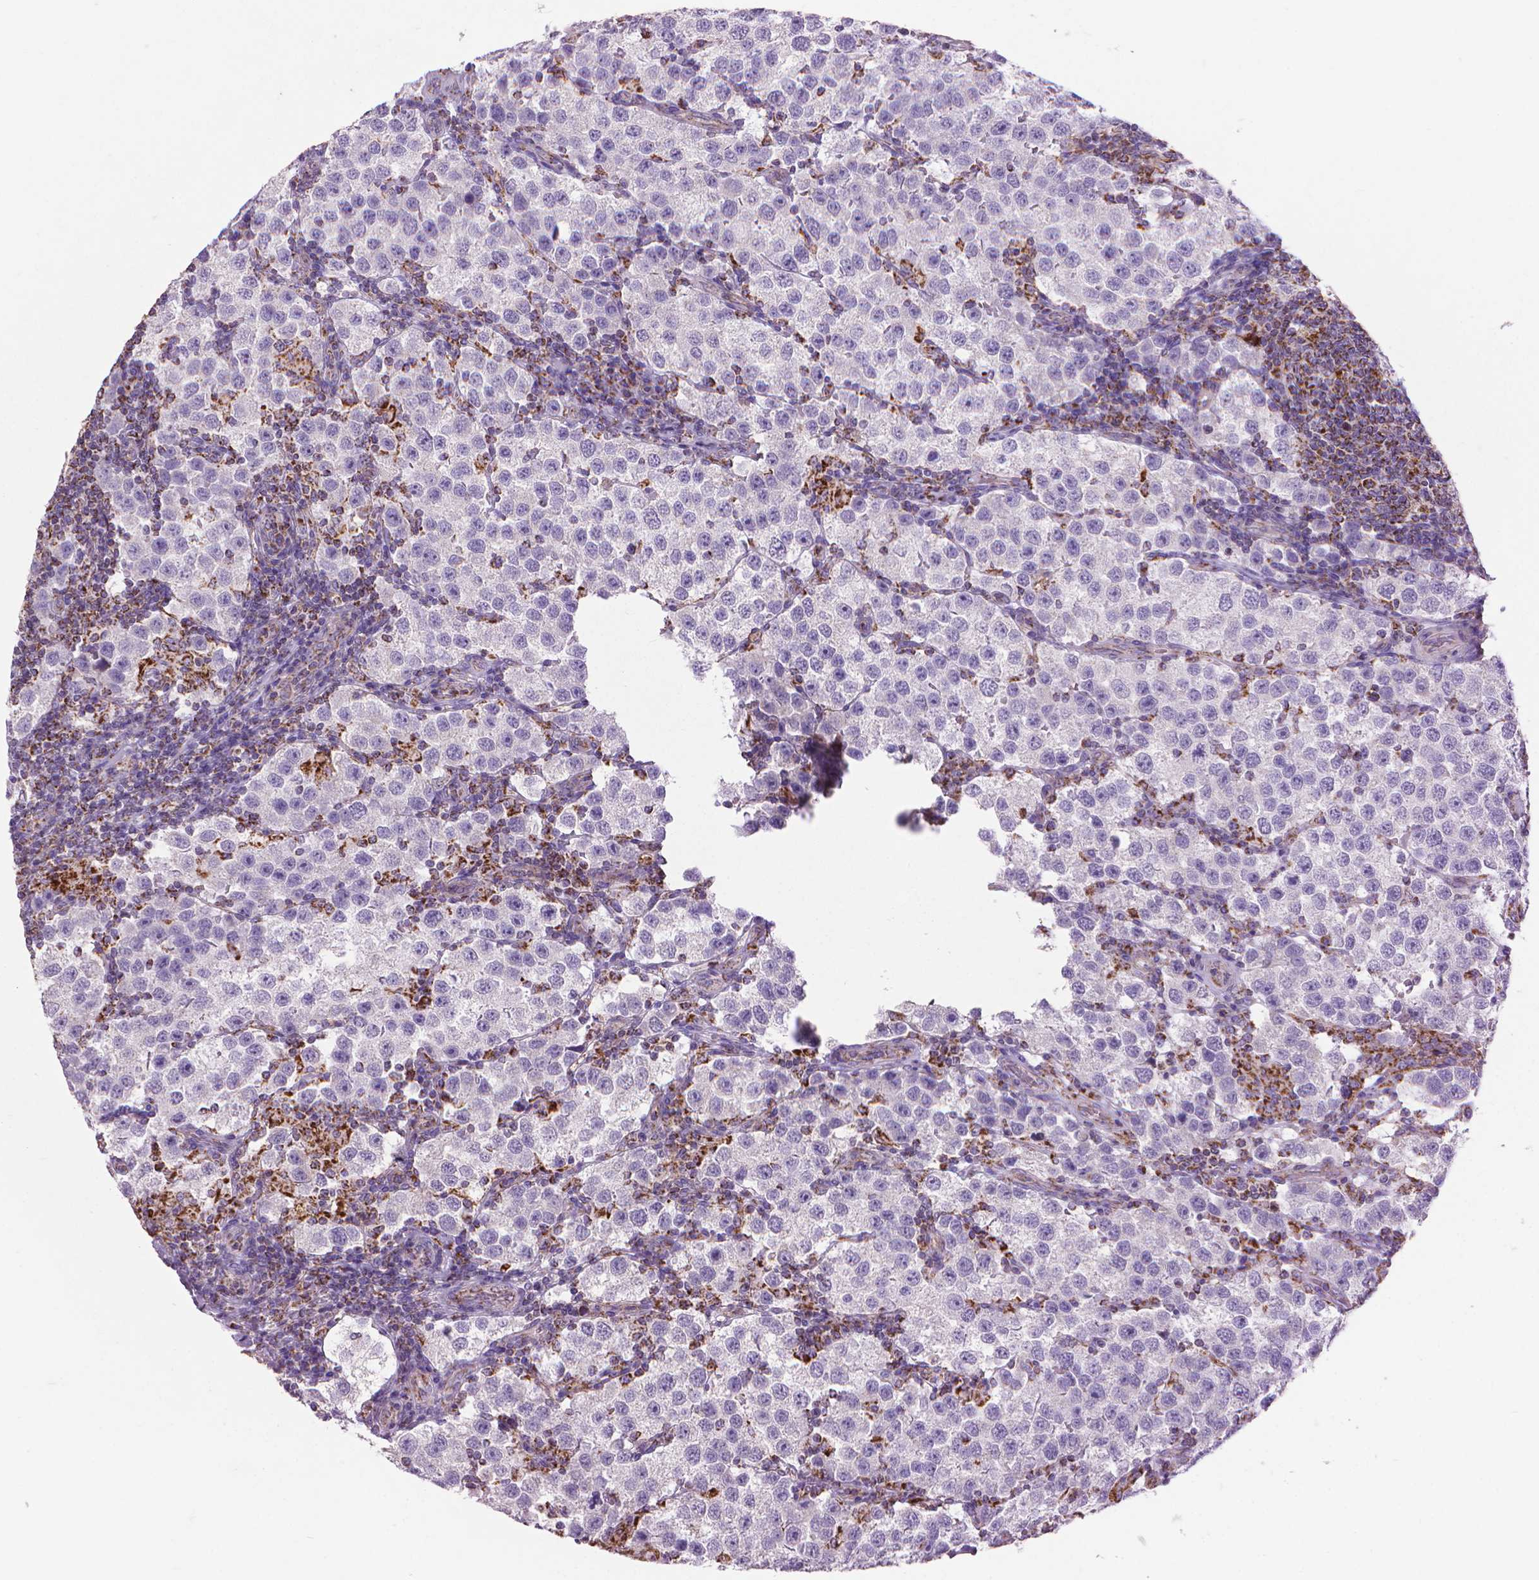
{"staining": {"intensity": "negative", "quantity": "none", "location": "none"}, "tissue": "testis cancer", "cell_type": "Tumor cells", "image_type": "cancer", "snomed": [{"axis": "morphology", "description": "Seminoma, NOS"}, {"axis": "topography", "description": "Testis"}], "caption": "IHC image of seminoma (testis) stained for a protein (brown), which shows no expression in tumor cells.", "gene": "VDAC1", "patient": {"sex": "male", "age": 37}}